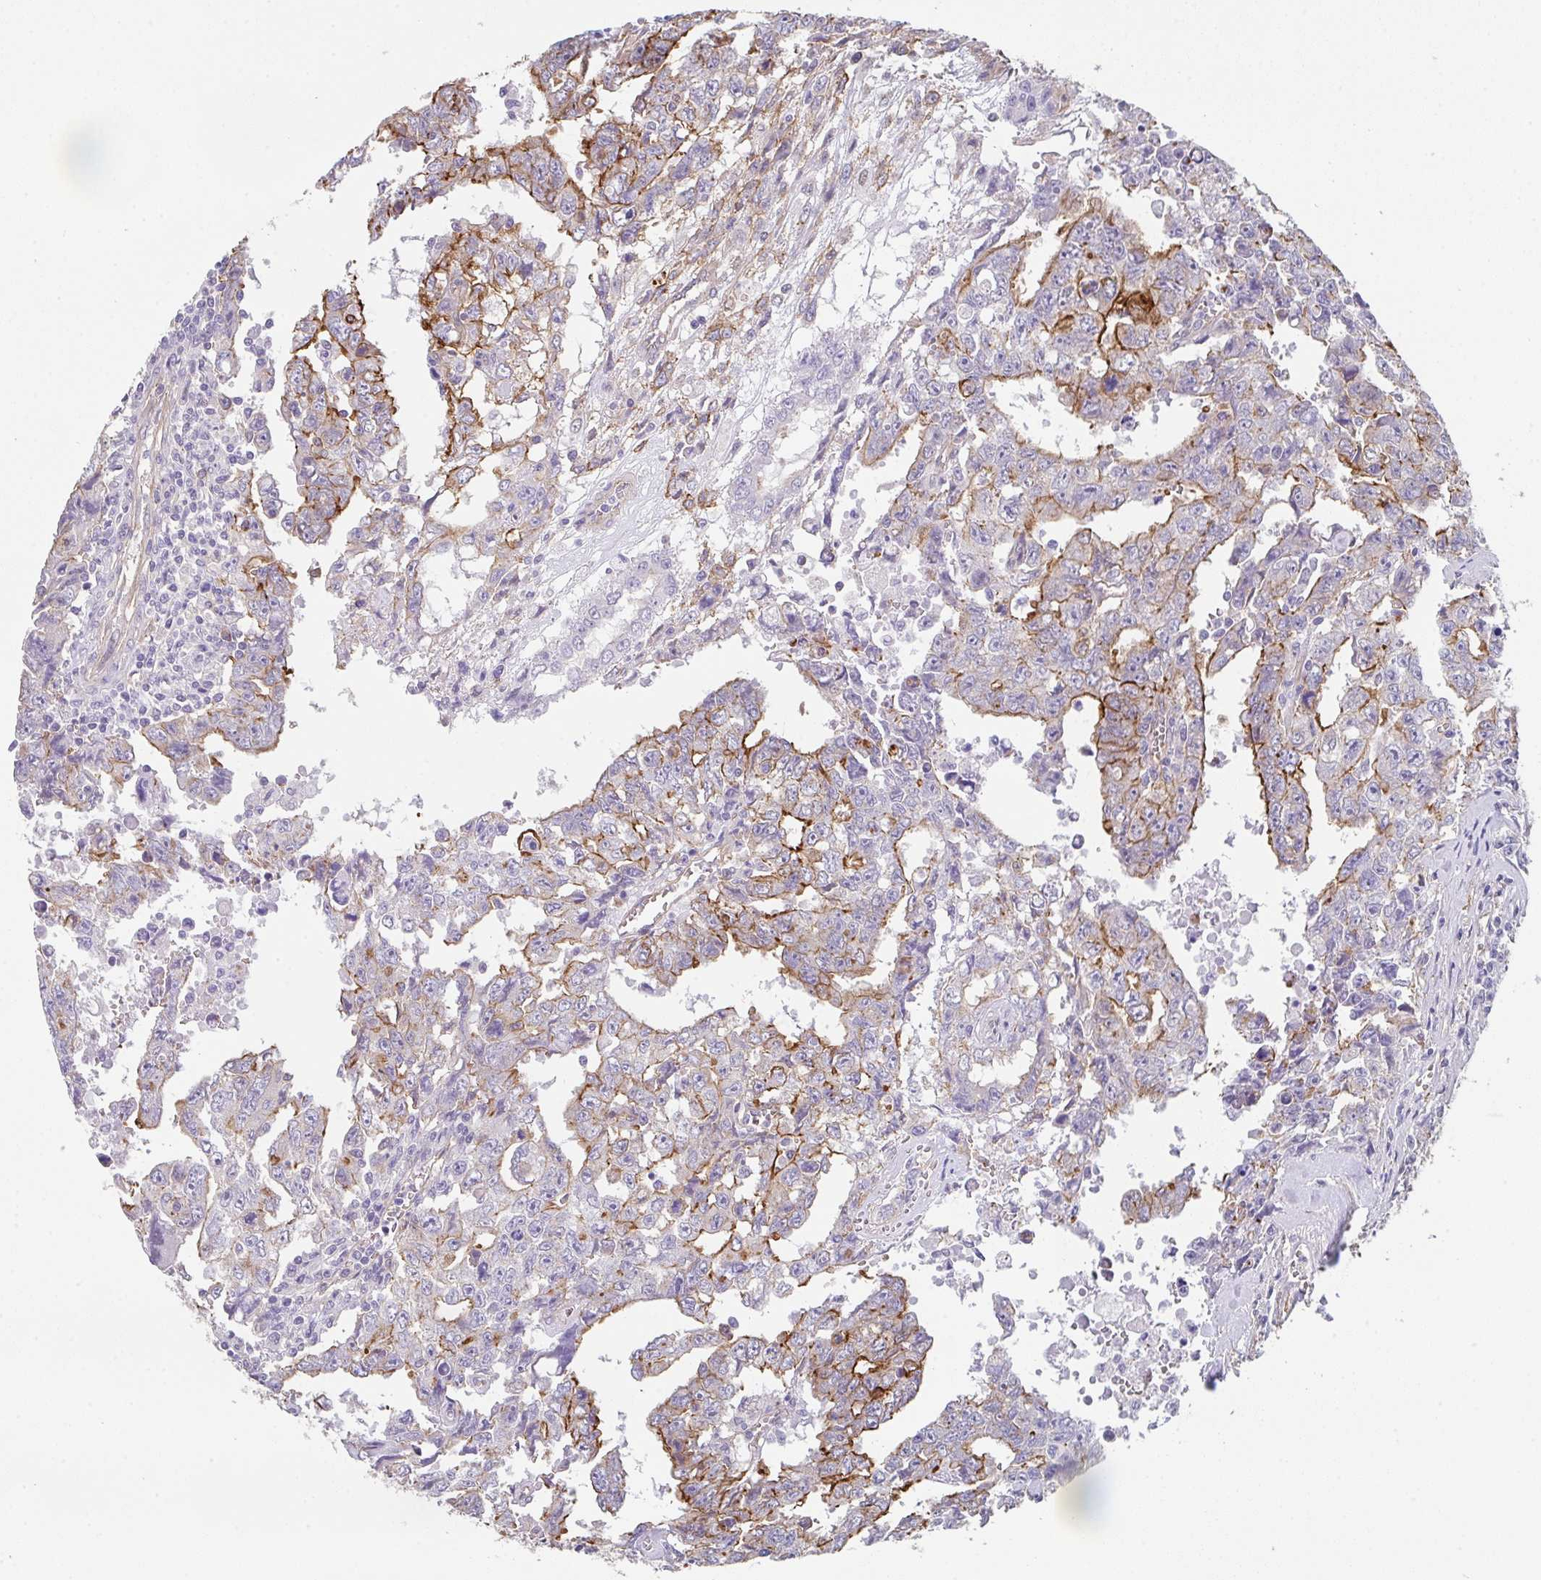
{"staining": {"intensity": "moderate", "quantity": "25%-75%", "location": "cytoplasmic/membranous"}, "tissue": "testis cancer", "cell_type": "Tumor cells", "image_type": "cancer", "snomed": [{"axis": "morphology", "description": "Carcinoma, Embryonal, NOS"}, {"axis": "topography", "description": "Testis"}], "caption": "IHC image of embryonal carcinoma (testis) stained for a protein (brown), which reveals medium levels of moderate cytoplasmic/membranous positivity in approximately 25%-75% of tumor cells.", "gene": "DBN1", "patient": {"sex": "male", "age": 24}}